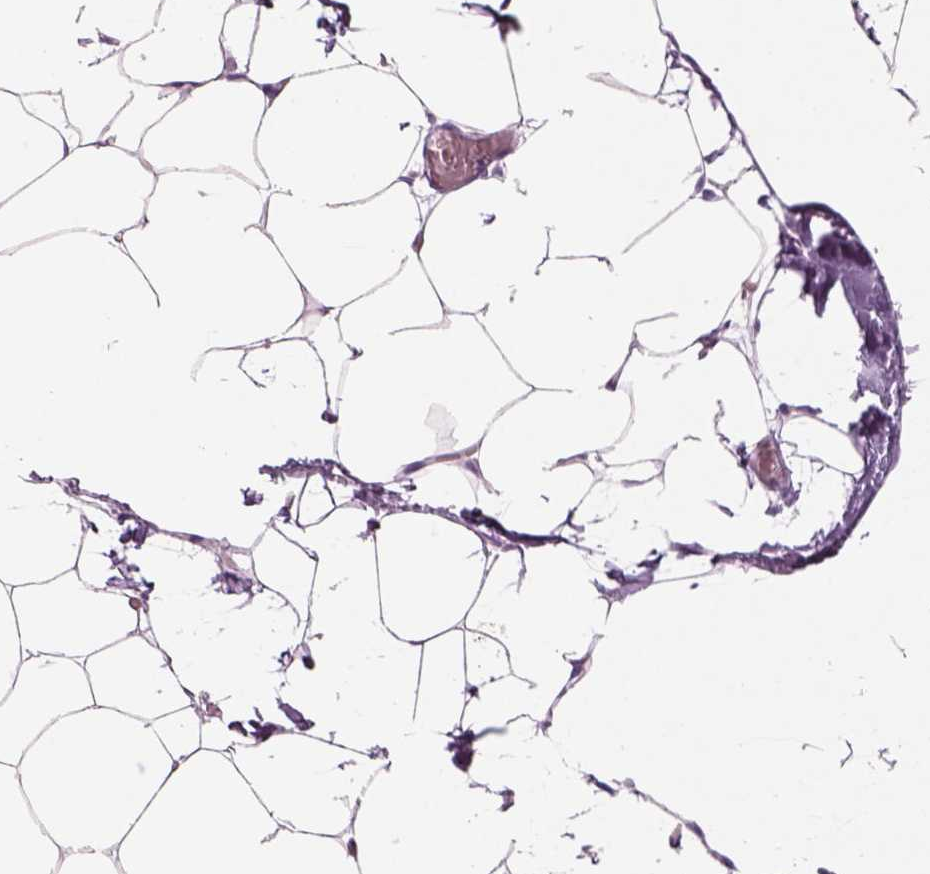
{"staining": {"intensity": "negative", "quantity": "none", "location": "none"}, "tissue": "adipose tissue", "cell_type": "Adipocytes", "image_type": "normal", "snomed": [{"axis": "morphology", "description": "Normal tissue, NOS"}, {"axis": "topography", "description": "Adipose tissue"}], "caption": "Histopathology image shows no protein expression in adipocytes of normal adipose tissue. The staining was performed using DAB (3,3'-diaminobenzidine) to visualize the protein expression in brown, while the nuclei were stained in blue with hematoxylin (Magnification: 20x).", "gene": "RHO", "patient": {"sex": "male", "age": 57}}